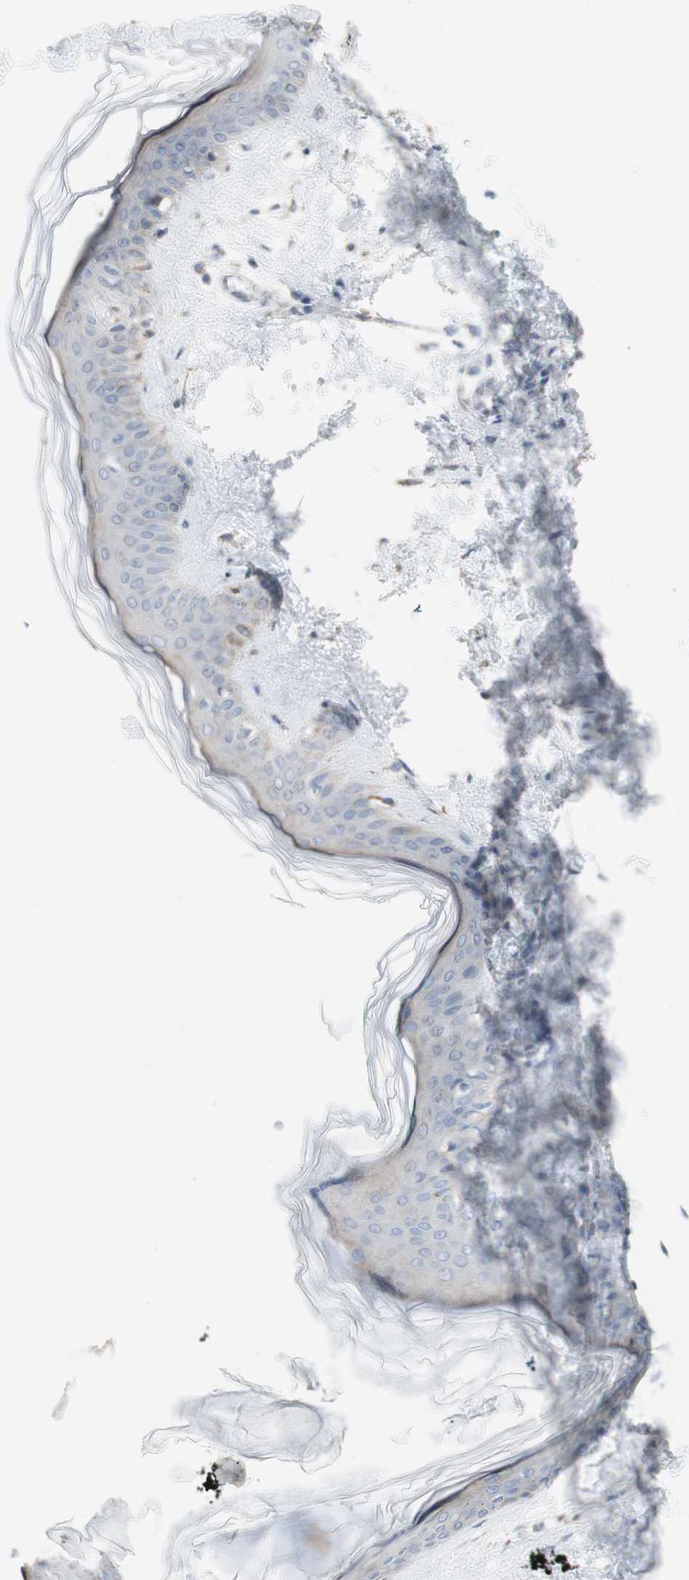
{"staining": {"intensity": "negative", "quantity": "none", "location": "none"}, "tissue": "skin", "cell_type": "Fibroblasts", "image_type": "normal", "snomed": [{"axis": "morphology", "description": "Normal tissue, NOS"}, {"axis": "topography", "description": "Skin"}], "caption": "Immunohistochemistry histopathology image of normal skin: human skin stained with DAB reveals no significant protein positivity in fibroblasts.", "gene": "C3orf52", "patient": {"sex": "female", "age": 41}}